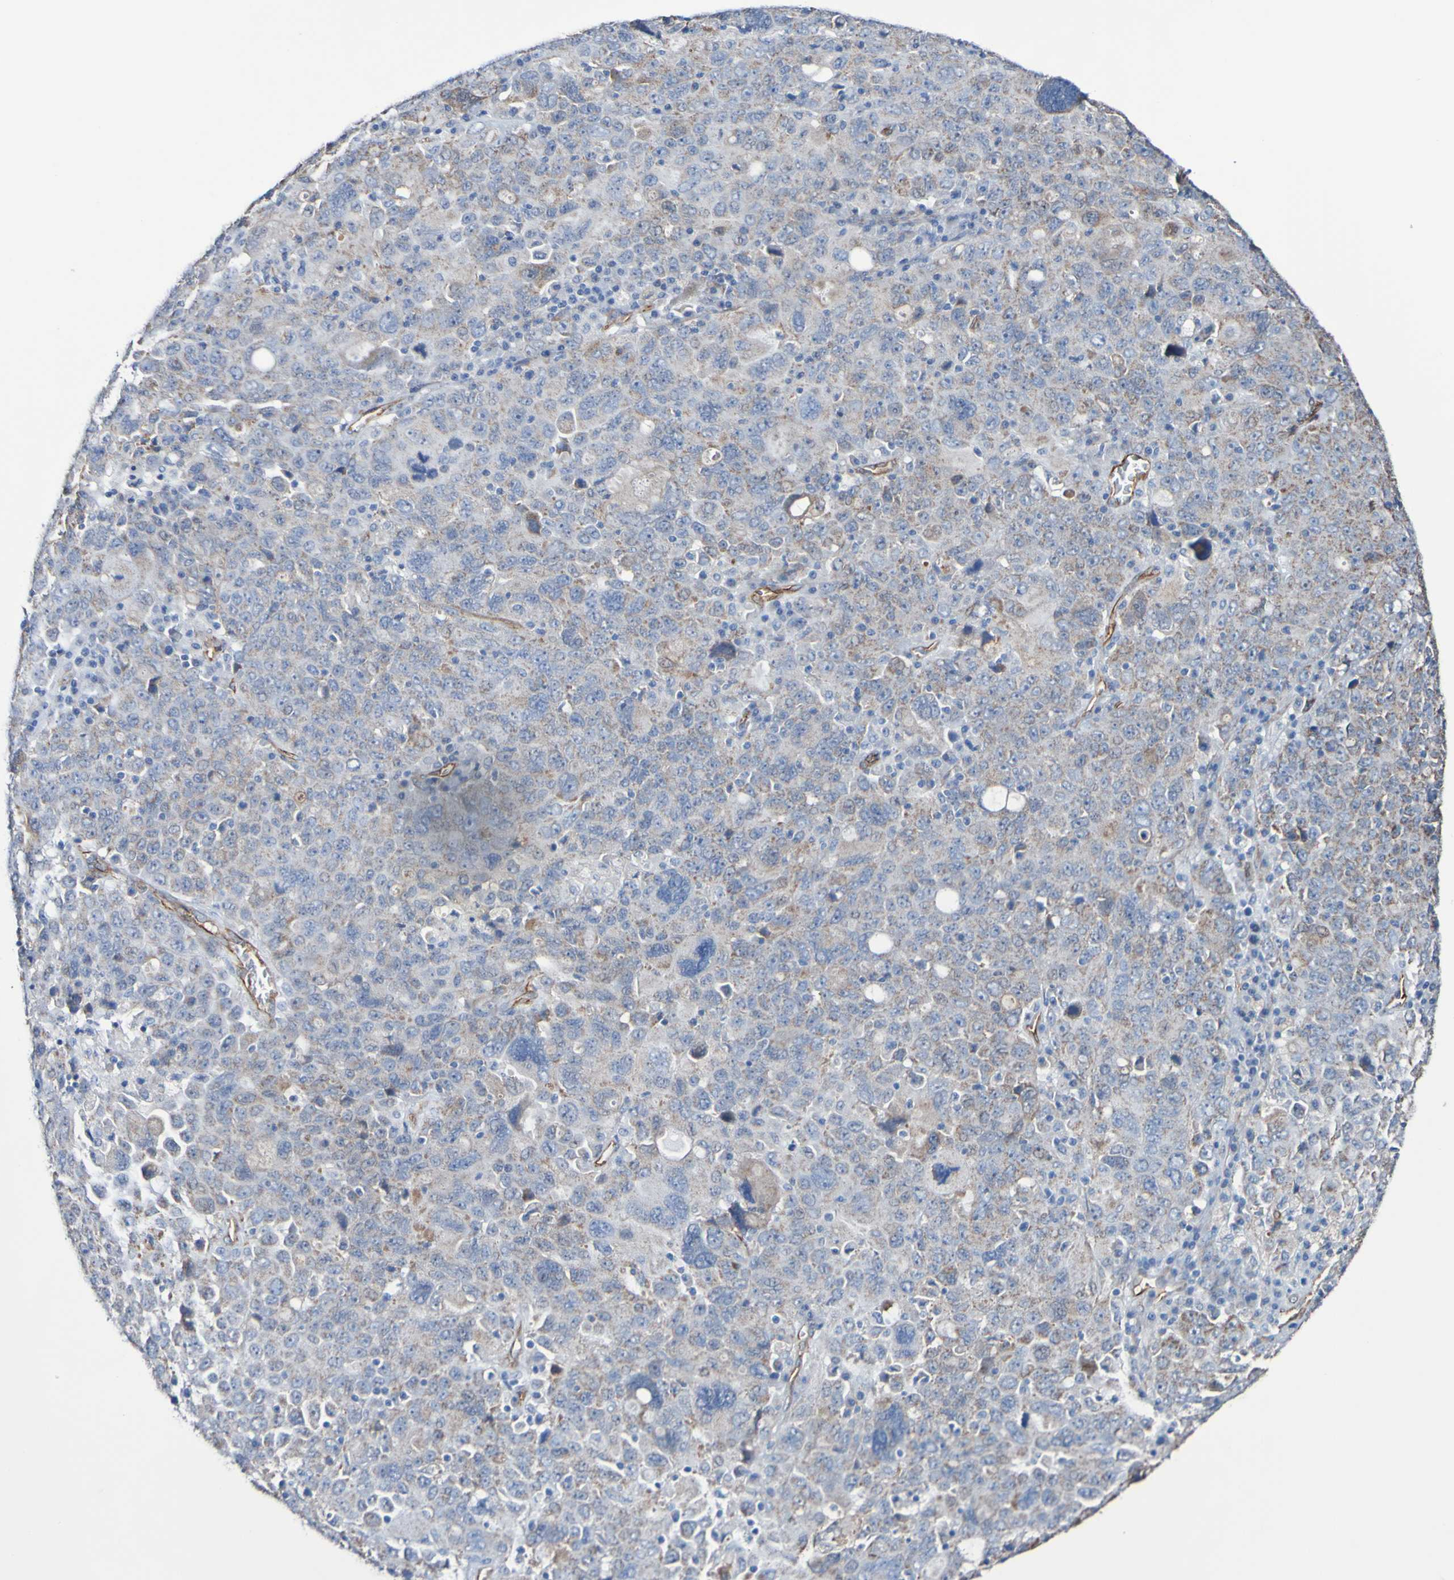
{"staining": {"intensity": "weak", "quantity": "25%-75%", "location": "cytoplasmic/membranous"}, "tissue": "ovarian cancer", "cell_type": "Tumor cells", "image_type": "cancer", "snomed": [{"axis": "morphology", "description": "Carcinoma, endometroid"}, {"axis": "topography", "description": "Ovary"}], "caption": "Tumor cells show low levels of weak cytoplasmic/membranous expression in about 25%-75% of cells in ovarian cancer (endometroid carcinoma). (IHC, brightfield microscopy, high magnification).", "gene": "ELMOD3", "patient": {"sex": "female", "age": 62}}